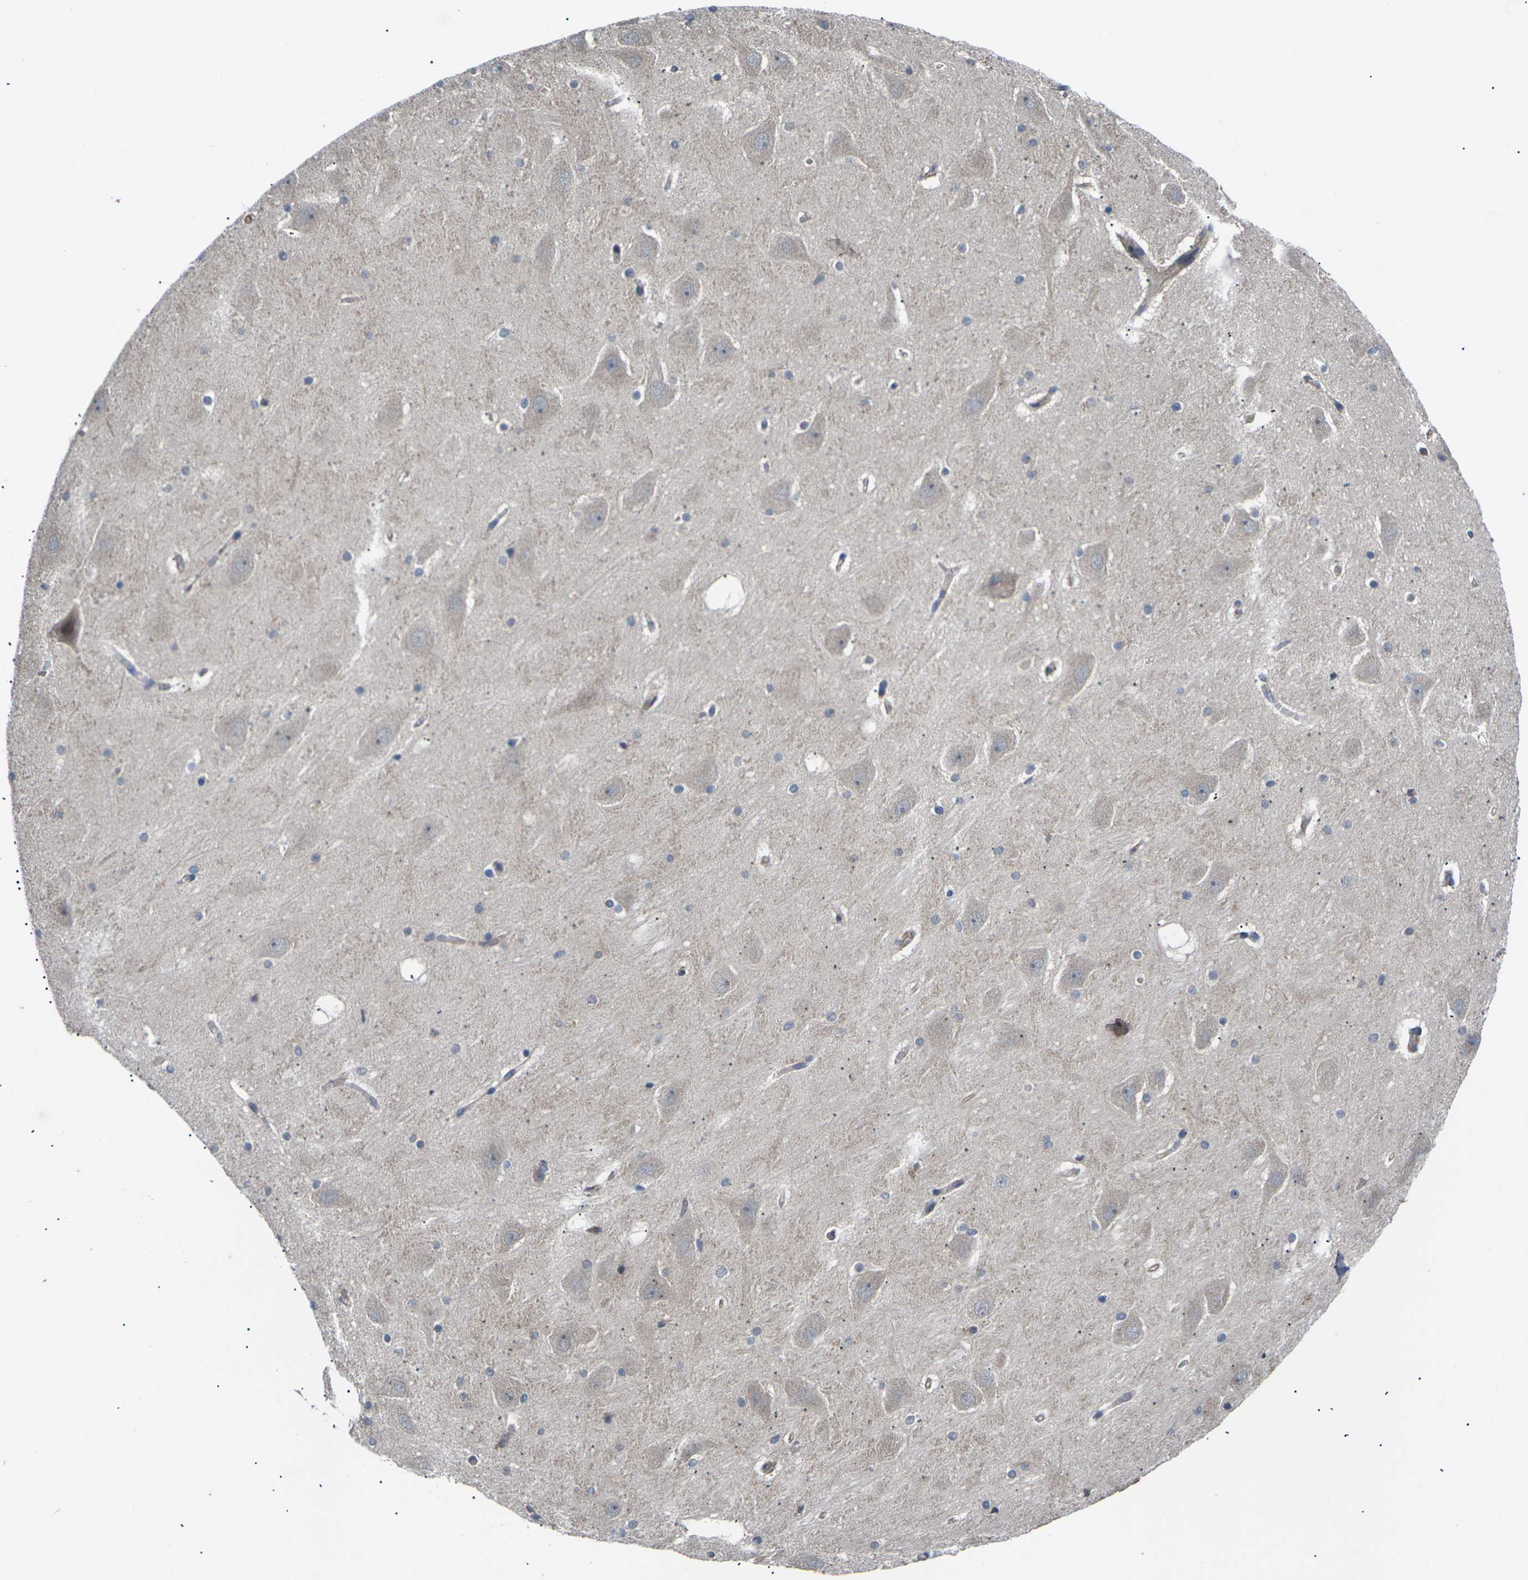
{"staining": {"intensity": "weak", "quantity": "<25%", "location": "cytoplasmic/membranous"}, "tissue": "hippocampus", "cell_type": "Glial cells", "image_type": "normal", "snomed": [{"axis": "morphology", "description": "Normal tissue, NOS"}, {"axis": "topography", "description": "Hippocampus"}], "caption": "Glial cells are negative for protein expression in benign human hippocampus. (DAB IHC, high magnification).", "gene": "DKK2", "patient": {"sex": "male", "age": 45}}